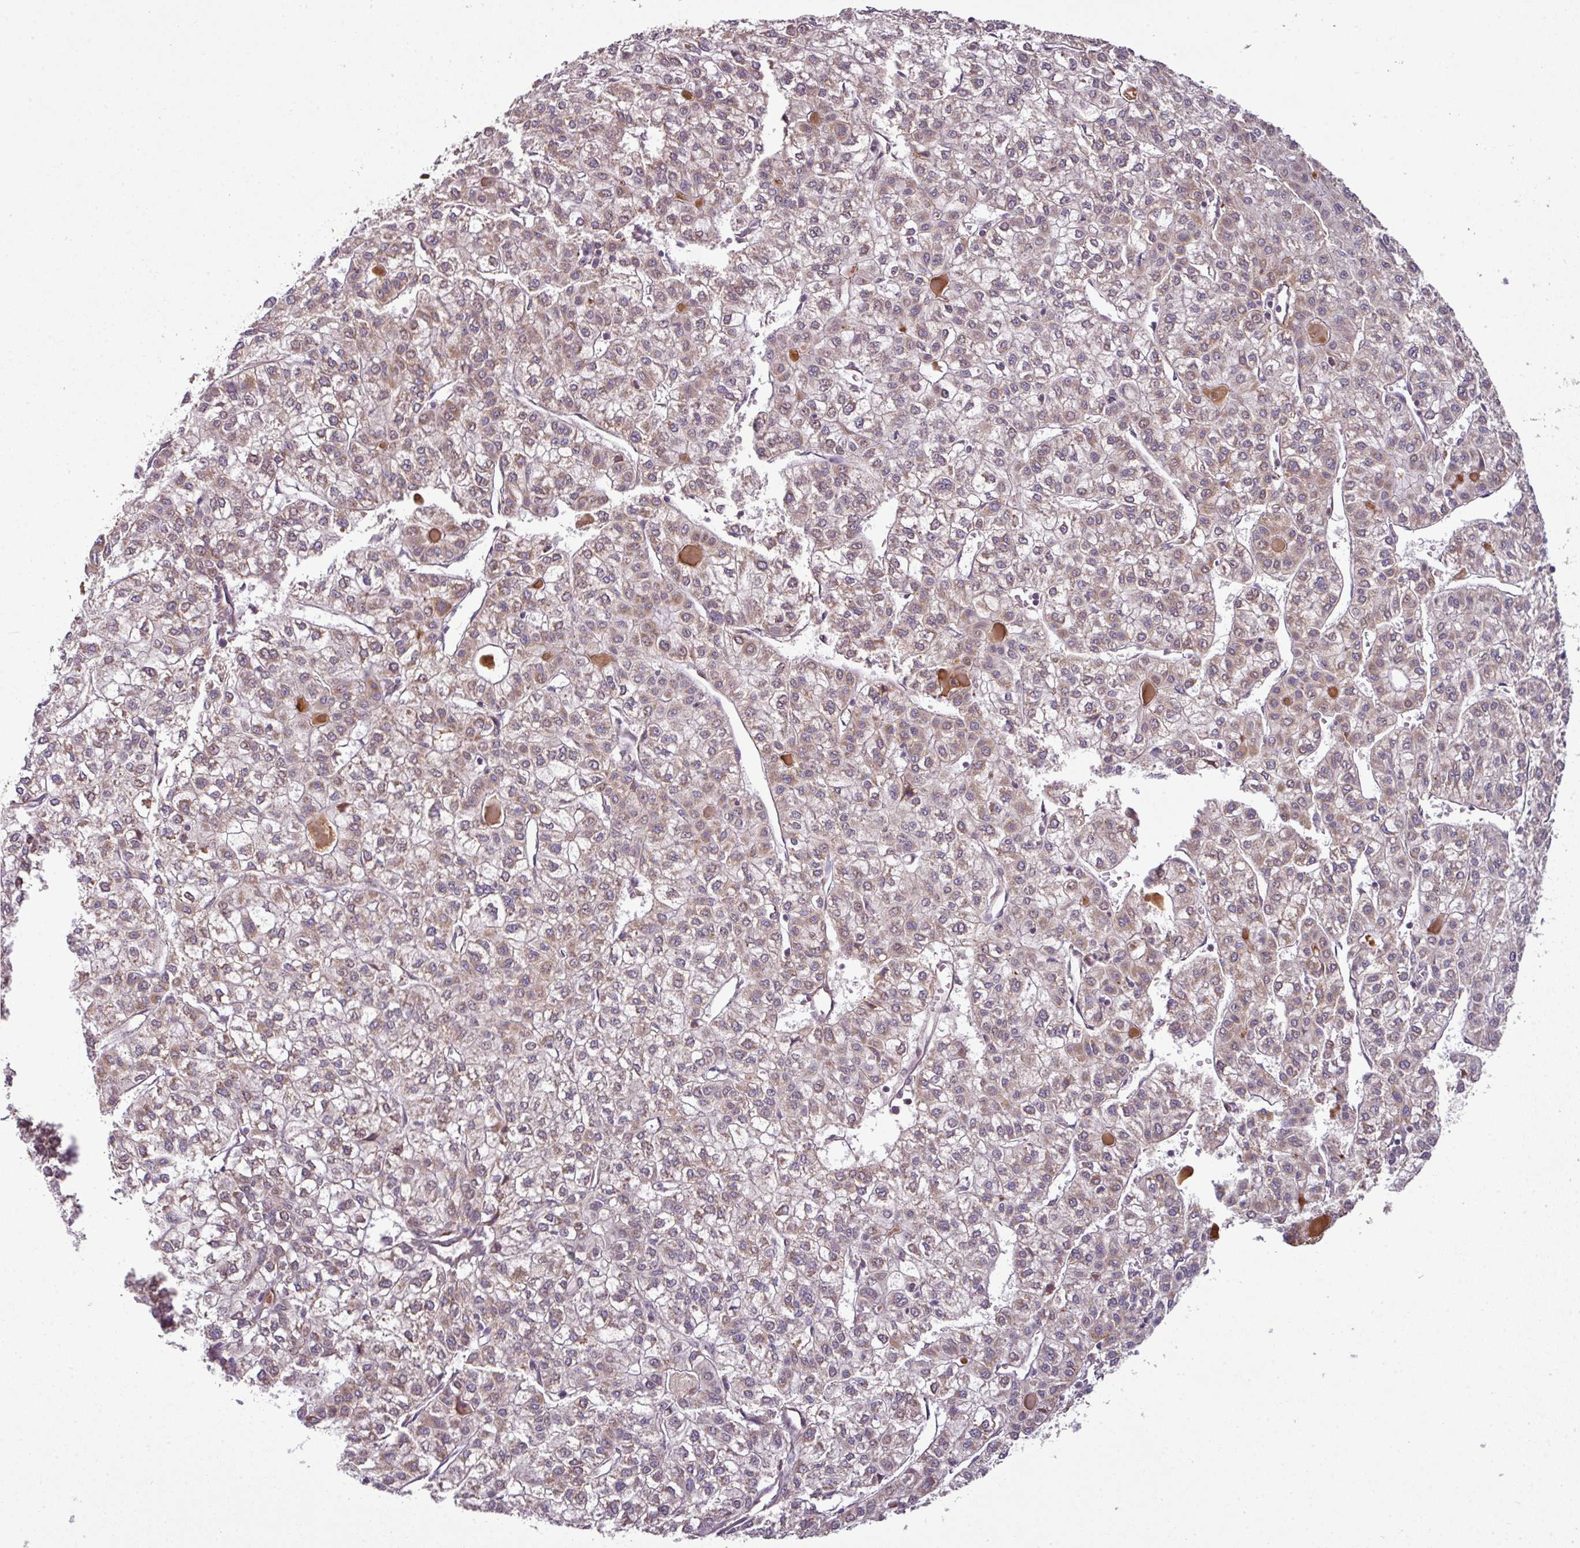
{"staining": {"intensity": "weak", "quantity": ">75%", "location": "cytoplasmic/membranous"}, "tissue": "liver cancer", "cell_type": "Tumor cells", "image_type": "cancer", "snomed": [{"axis": "morphology", "description": "Carcinoma, Hepatocellular, NOS"}, {"axis": "topography", "description": "Liver"}], "caption": "Weak cytoplasmic/membranous expression for a protein is identified in approximately >75% of tumor cells of hepatocellular carcinoma (liver) using IHC.", "gene": "PRELID3B", "patient": {"sex": "female", "age": 43}}